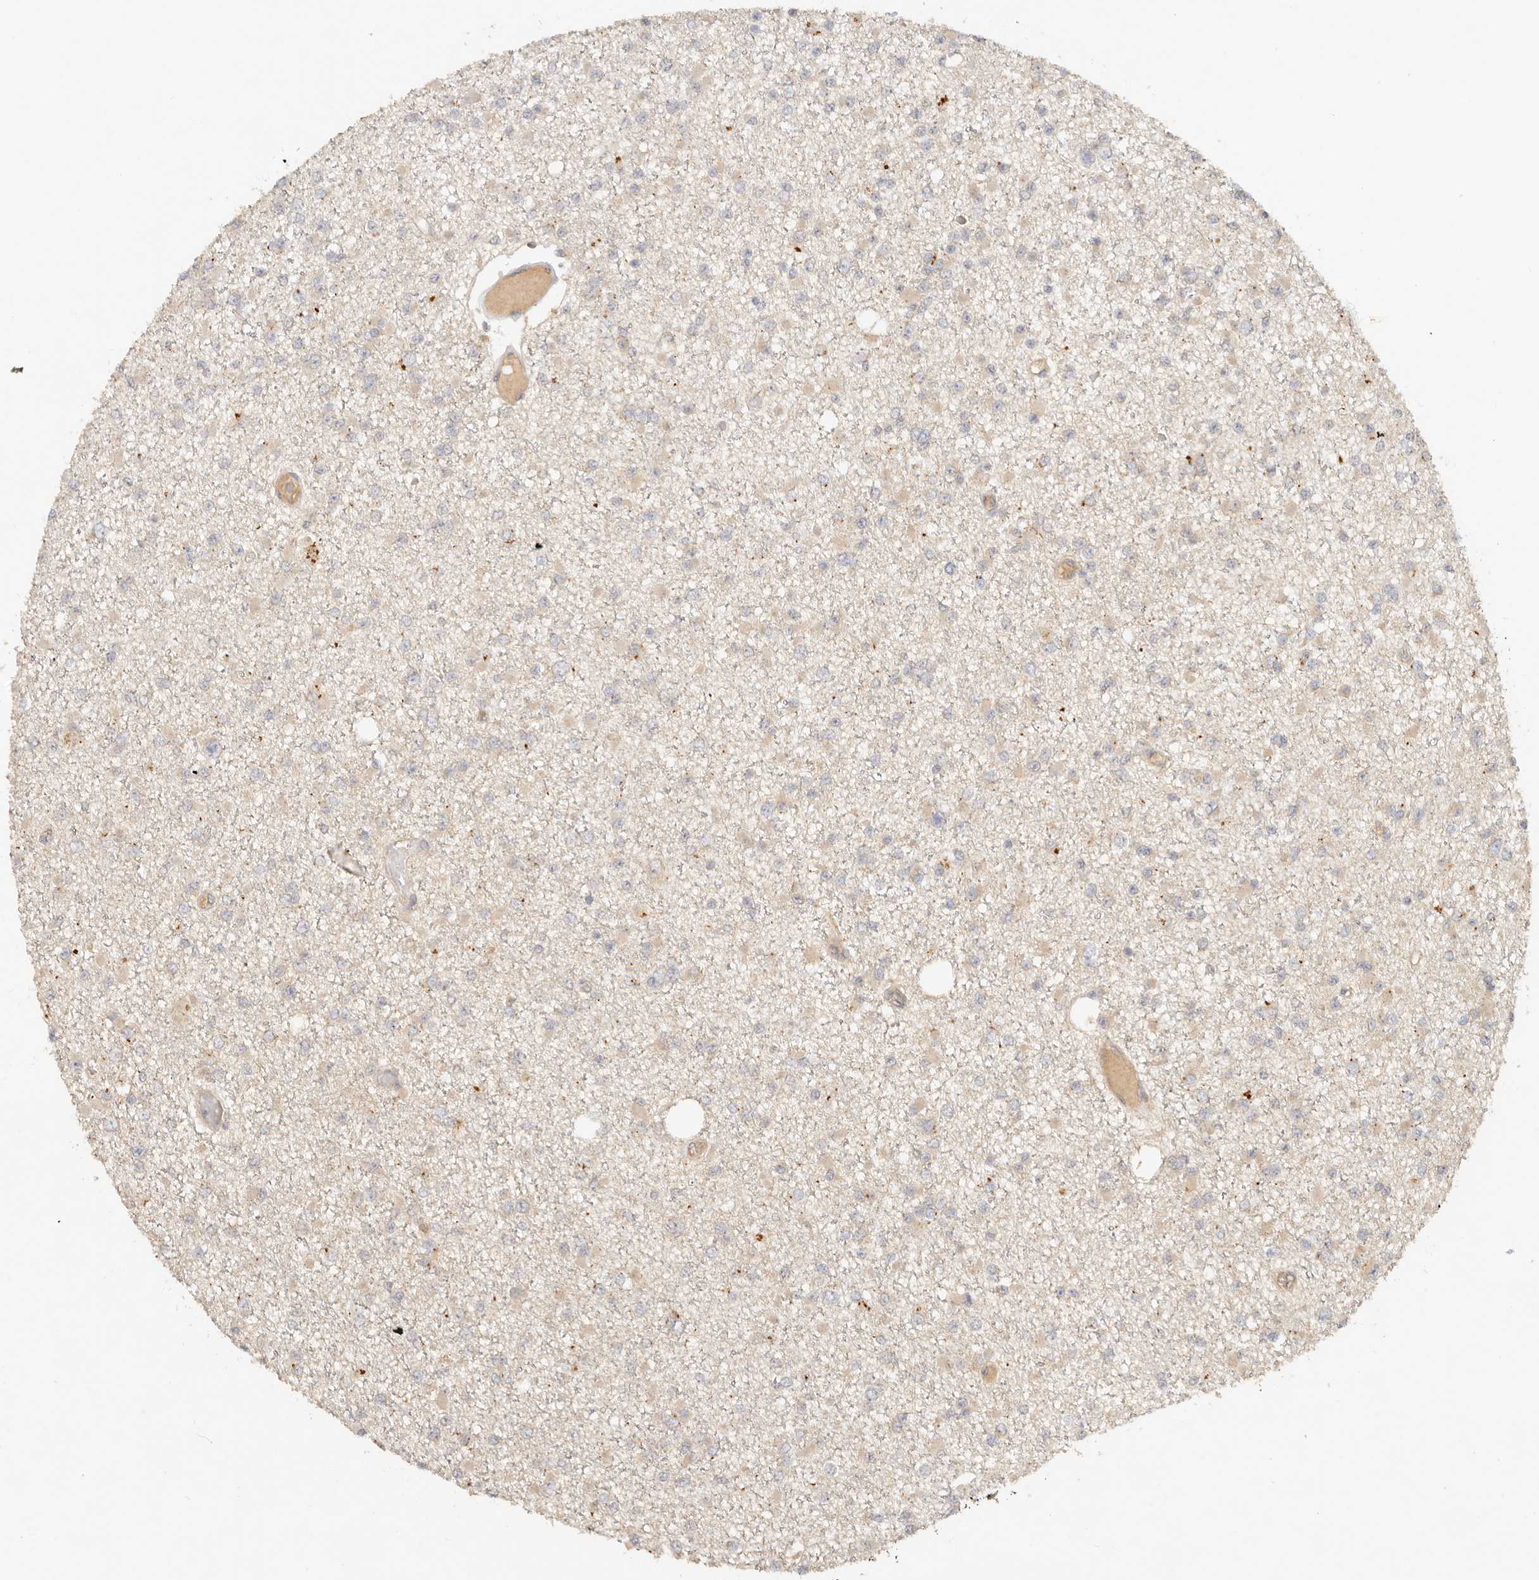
{"staining": {"intensity": "negative", "quantity": "none", "location": "none"}, "tissue": "glioma", "cell_type": "Tumor cells", "image_type": "cancer", "snomed": [{"axis": "morphology", "description": "Glioma, malignant, Low grade"}, {"axis": "topography", "description": "Brain"}], "caption": "Immunohistochemistry of malignant glioma (low-grade) exhibits no staining in tumor cells.", "gene": "HECTD3", "patient": {"sex": "female", "age": 22}}